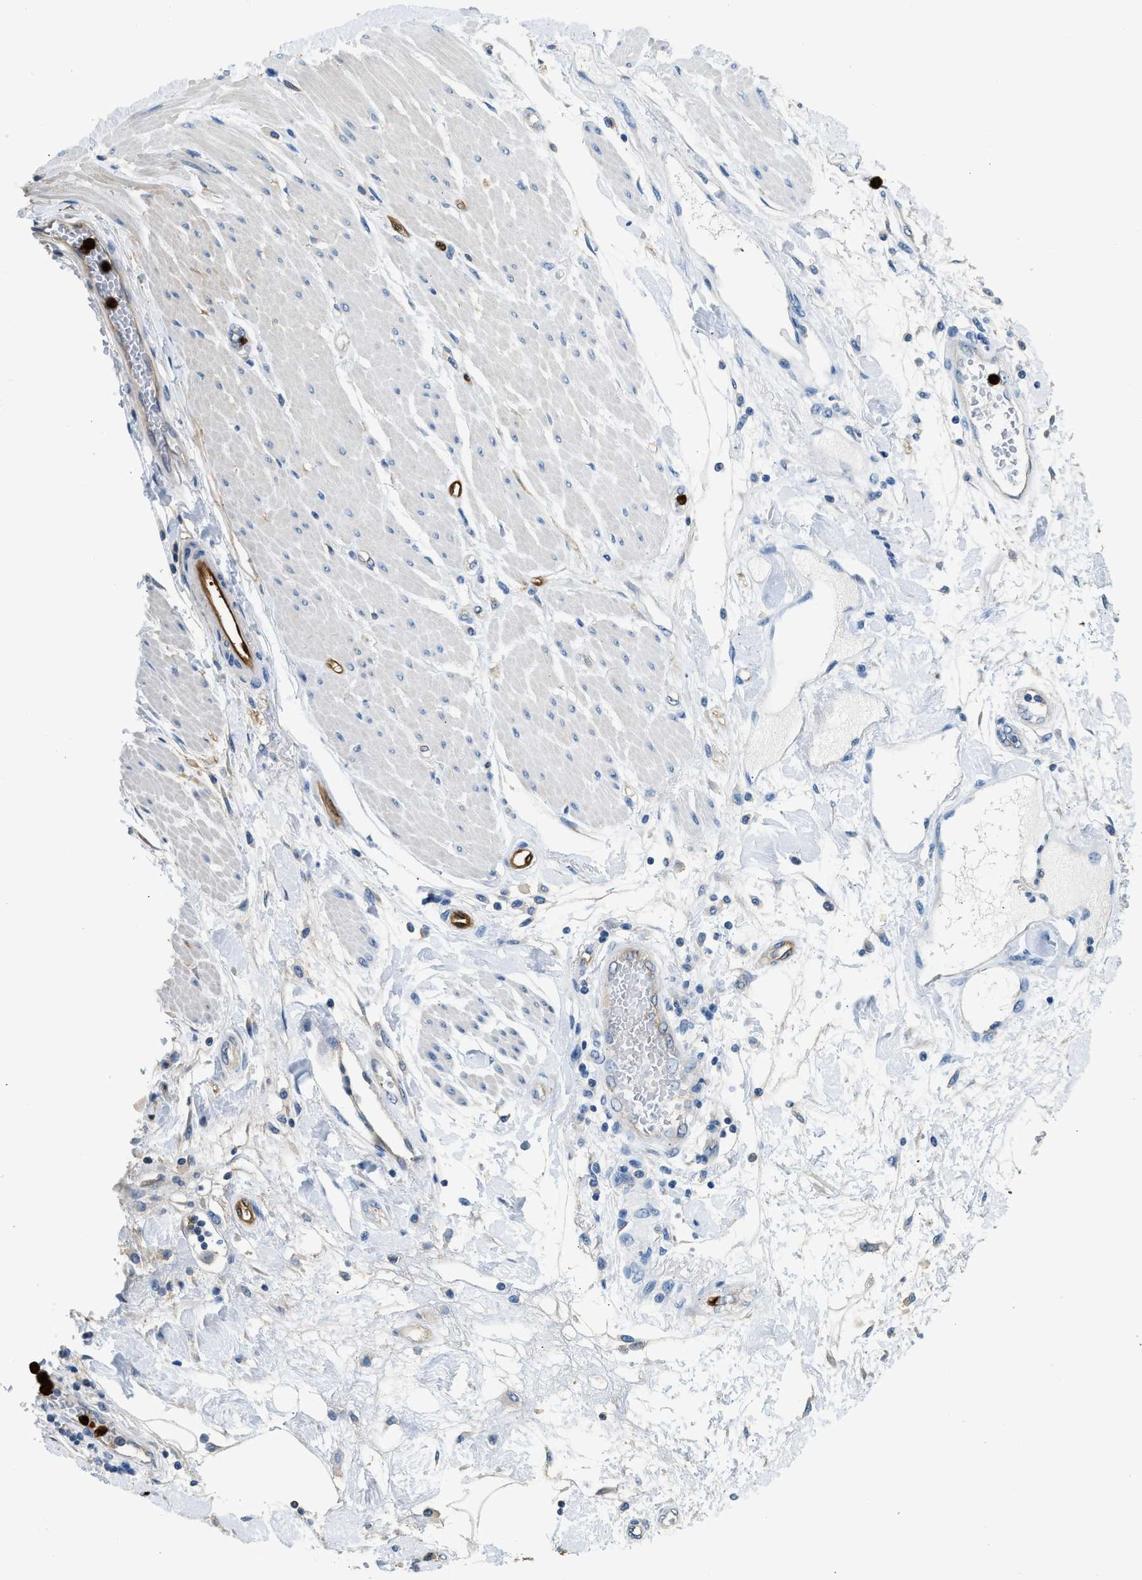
{"staining": {"intensity": "moderate", "quantity": "<25%", "location": "cytoplasmic/membranous"}, "tissue": "adipose tissue", "cell_type": "Adipocytes", "image_type": "normal", "snomed": [{"axis": "morphology", "description": "Normal tissue, NOS"}, {"axis": "morphology", "description": "Adenocarcinoma, NOS"}, {"axis": "topography", "description": "Duodenum"}, {"axis": "topography", "description": "Peripheral nerve tissue"}], "caption": "IHC staining of unremarkable adipose tissue, which demonstrates low levels of moderate cytoplasmic/membranous expression in about <25% of adipocytes indicating moderate cytoplasmic/membranous protein positivity. The staining was performed using DAB (brown) for protein detection and nuclei were counterstained in hematoxylin (blue).", "gene": "ANXA3", "patient": {"sex": "female", "age": 60}}